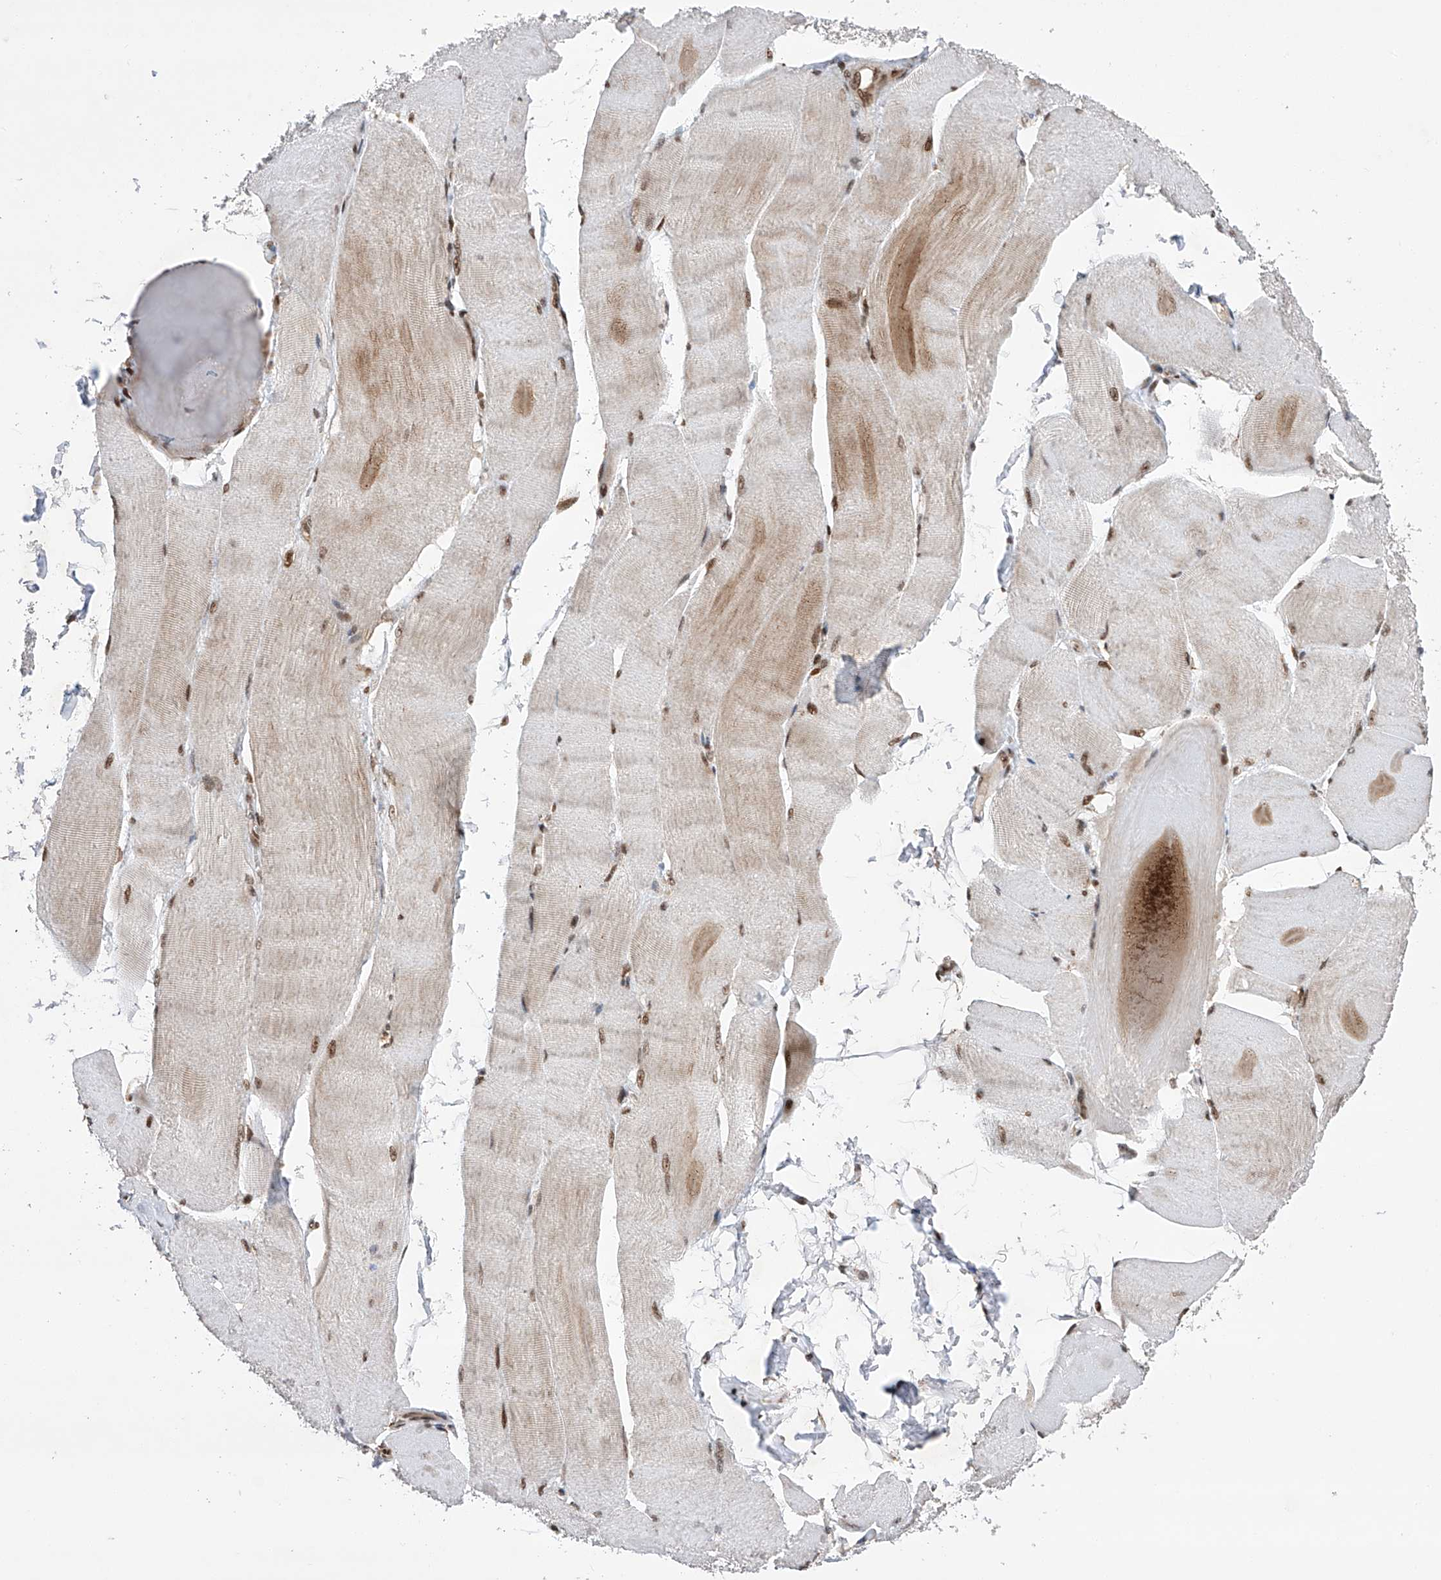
{"staining": {"intensity": "moderate", "quantity": "25%-75%", "location": "cytoplasmic/membranous,nuclear"}, "tissue": "skeletal muscle", "cell_type": "Myocytes", "image_type": "normal", "snomed": [{"axis": "morphology", "description": "Normal tissue, NOS"}, {"axis": "morphology", "description": "Basal cell carcinoma"}, {"axis": "topography", "description": "Skeletal muscle"}], "caption": "About 25%-75% of myocytes in unremarkable human skeletal muscle reveal moderate cytoplasmic/membranous,nuclear protein positivity as visualized by brown immunohistochemical staining.", "gene": "ZNF280D", "patient": {"sex": "female", "age": 64}}